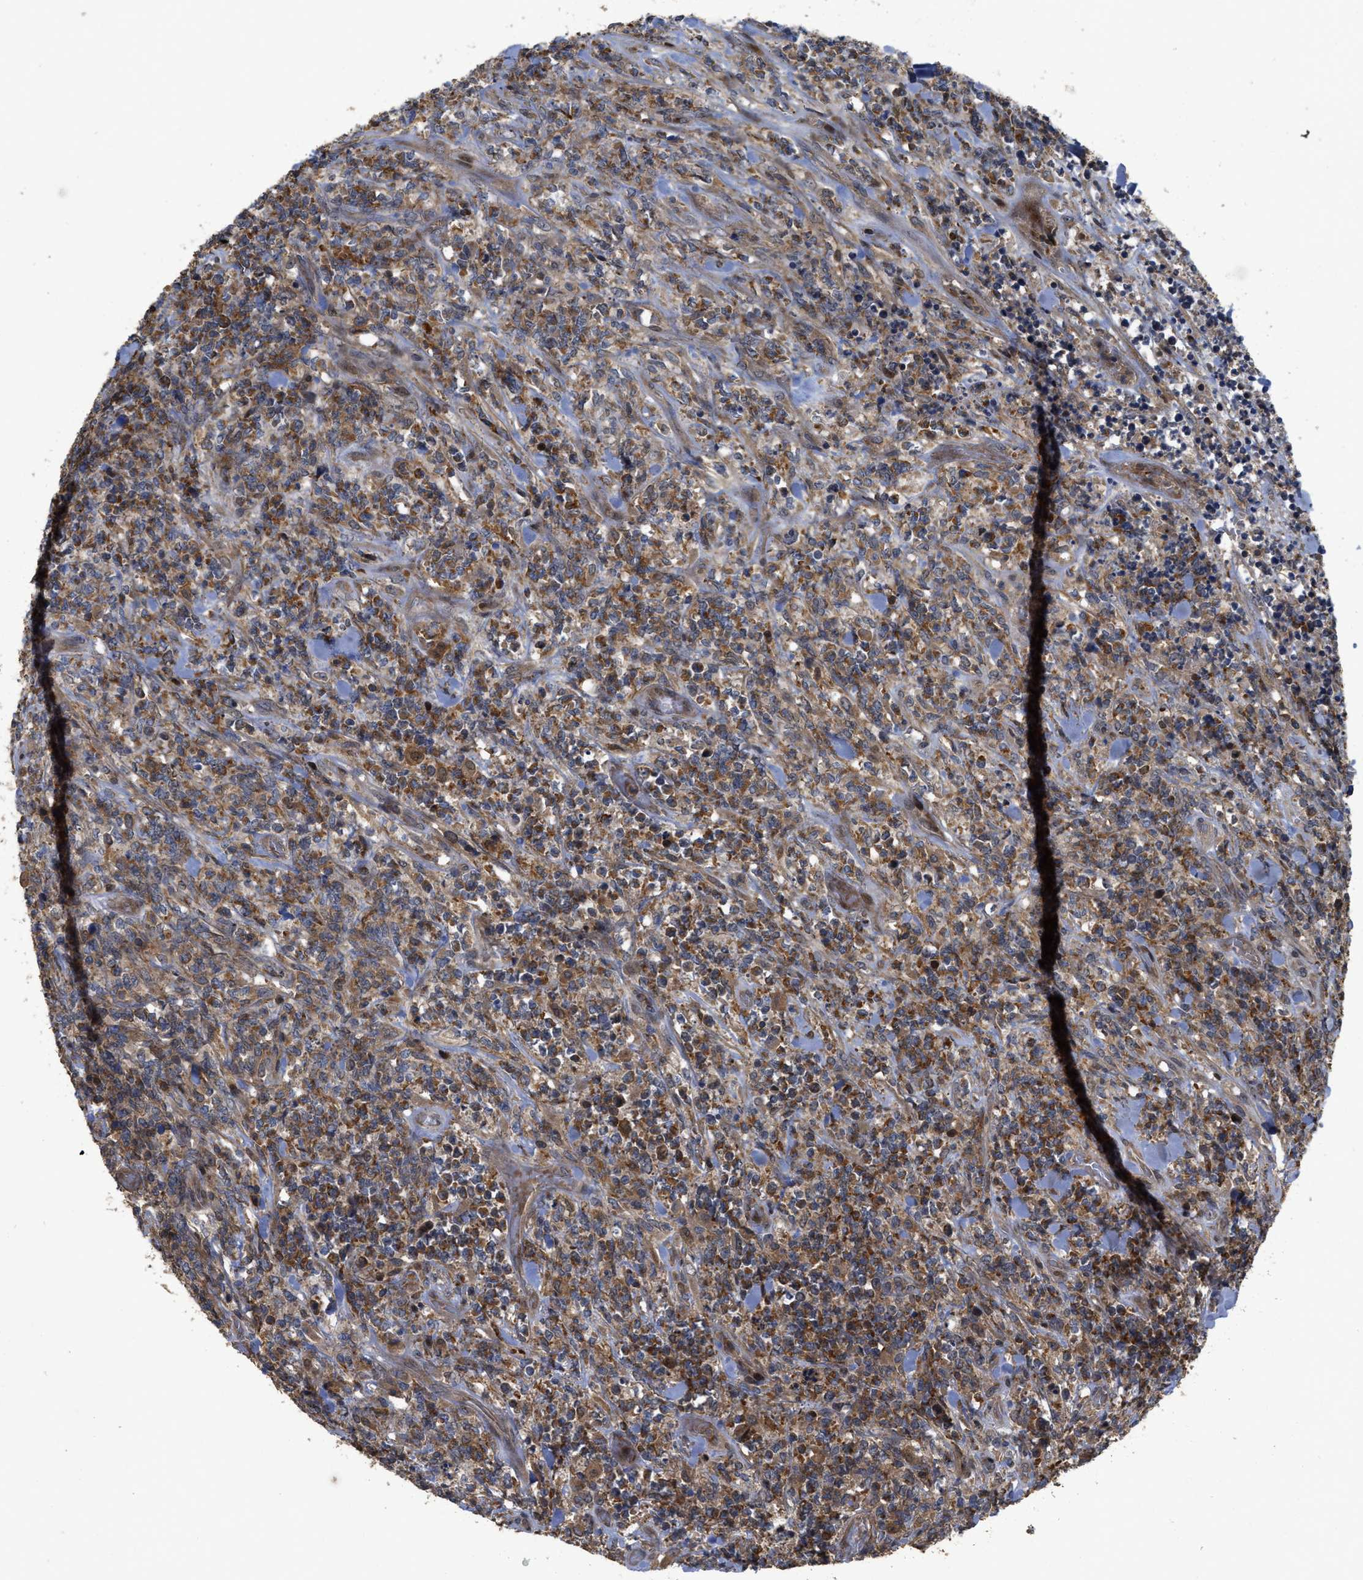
{"staining": {"intensity": "moderate", "quantity": ">75%", "location": "cytoplasmic/membranous"}, "tissue": "lymphoma", "cell_type": "Tumor cells", "image_type": "cancer", "snomed": [{"axis": "morphology", "description": "Malignant lymphoma, non-Hodgkin's type, High grade"}, {"axis": "topography", "description": "Soft tissue"}], "caption": "Protein staining of lymphoma tissue reveals moderate cytoplasmic/membranous staining in about >75% of tumor cells.", "gene": "CBR3", "patient": {"sex": "male", "age": 18}}